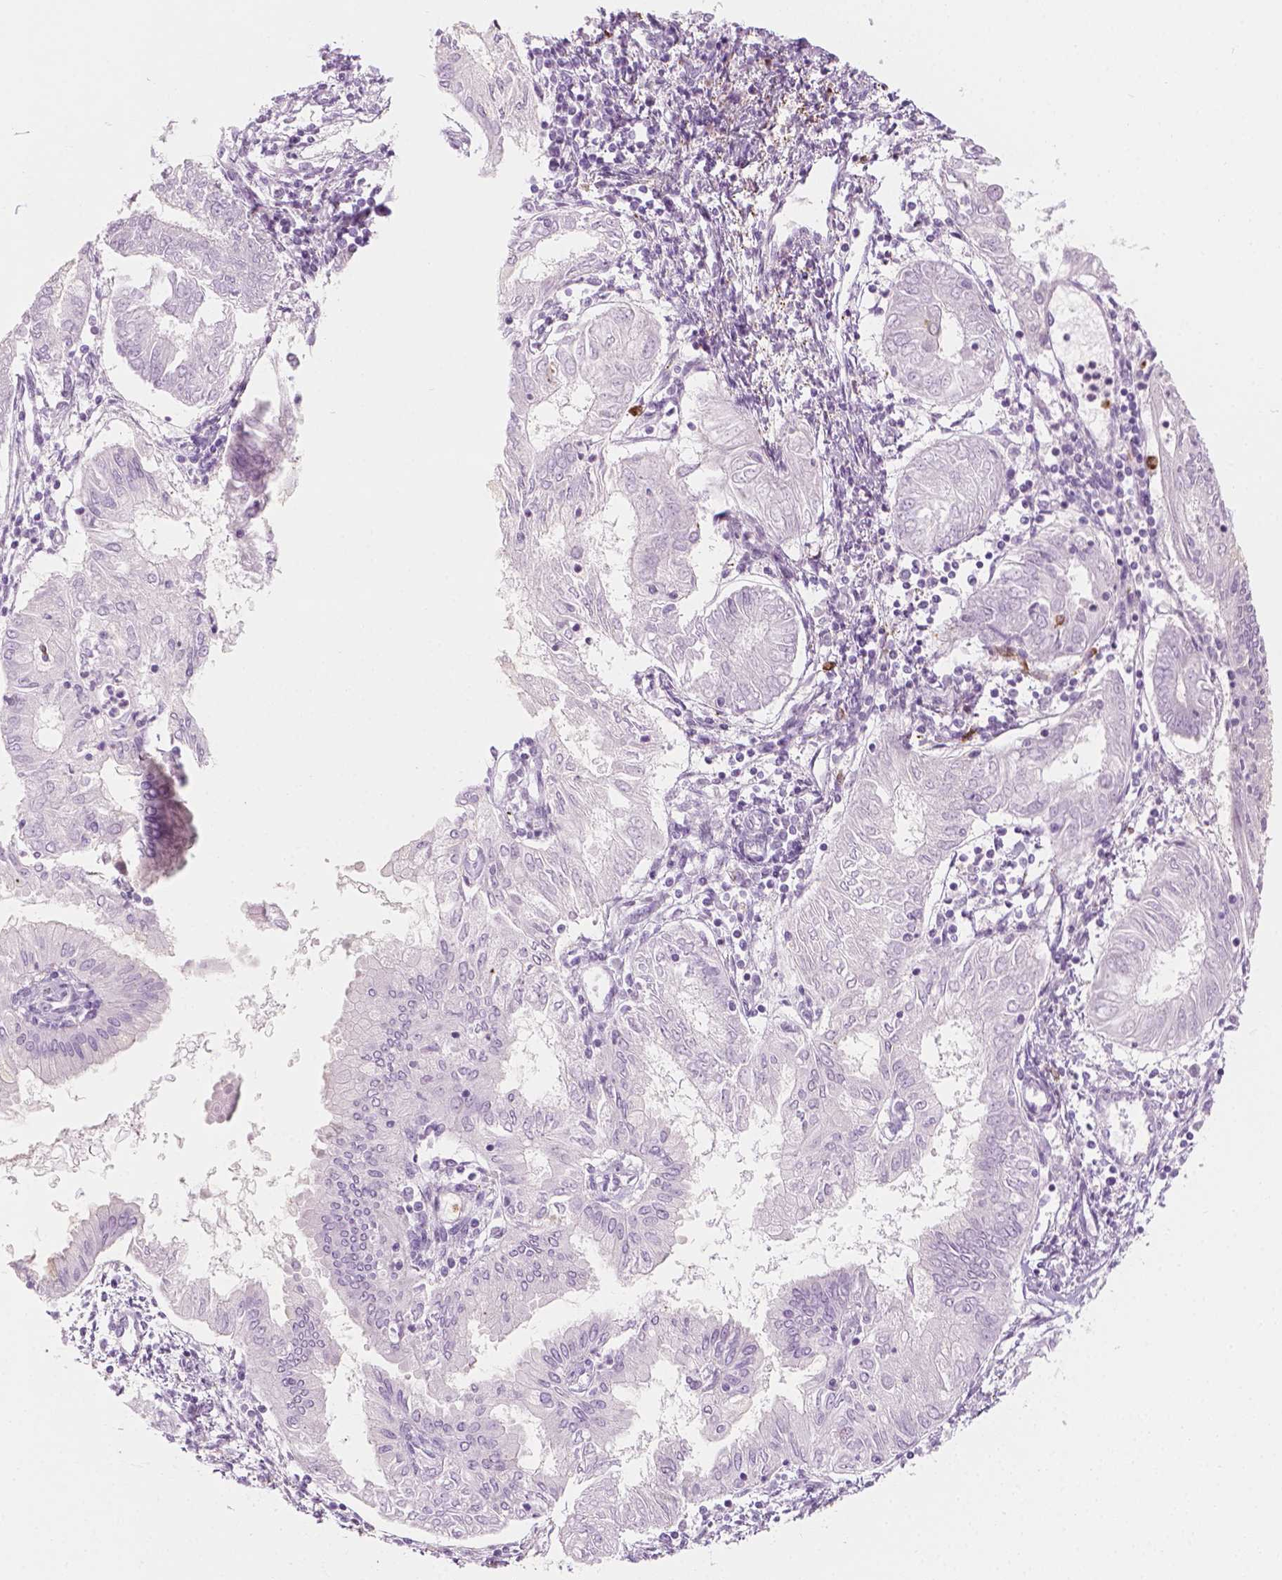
{"staining": {"intensity": "strong", "quantity": "<25%", "location": "cytoplasmic/membranous"}, "tissue": "endometrial cancer", "cell_type": "Tumor cells", "image_type": "cancer", "snomed": [{"axis": "morphology", "description": "Adenocarcinoma, NOS"}, {"axis": "topography", "description": "Endometrium"}], "caption": "Adenocarcinoma (endometrial) stained for a protein demonstrates strong cytoplasmic/membranous positivity in tumor cells.", "gene": "CES1", "patient": {"sex": "female", "age": 68}}